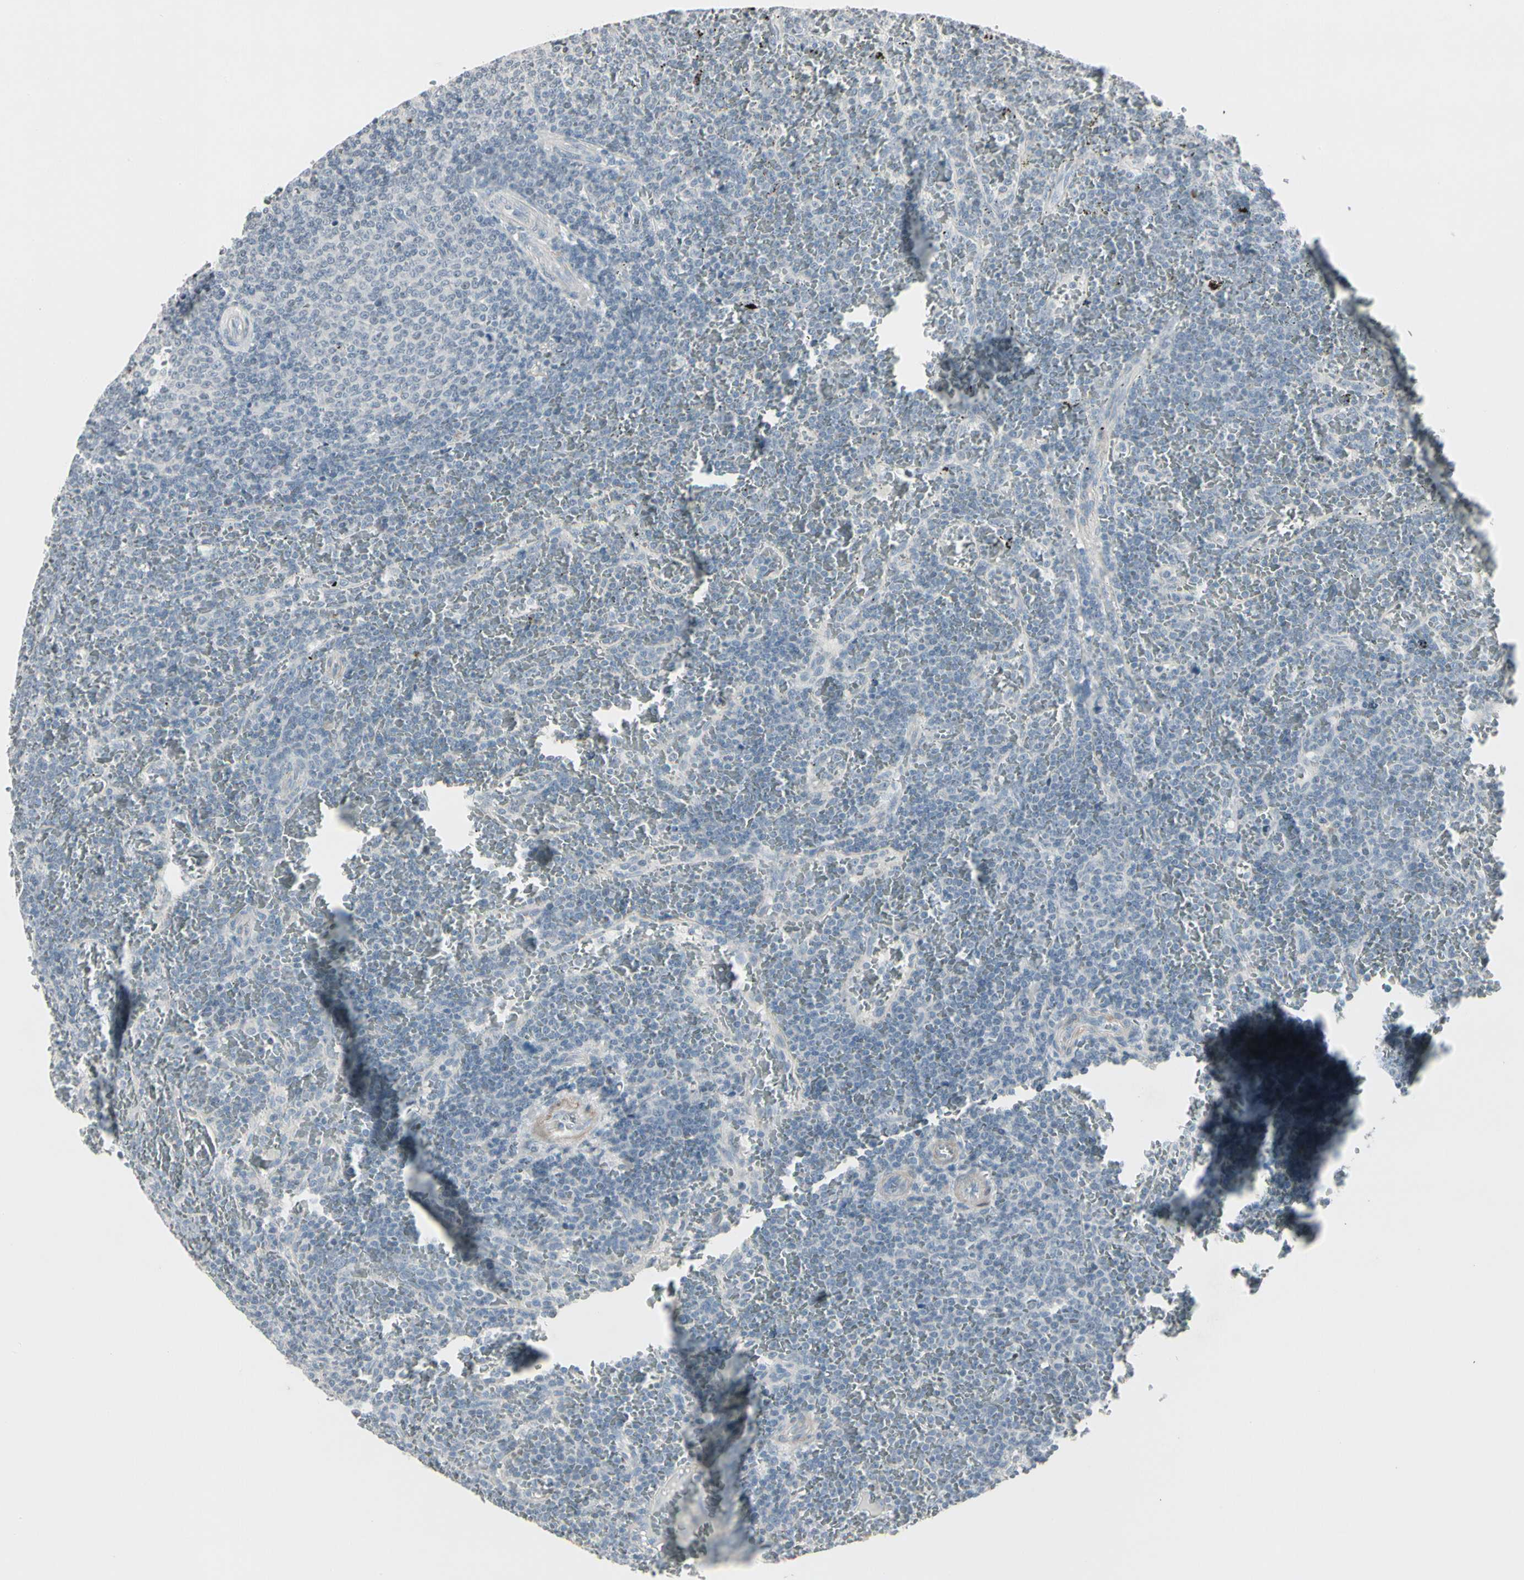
{"staining": {"intensity": "negative", "quantity": "none", "location": "none"}, "tissue": "lymphoma", "cell_type": "Tumor cells", "image_type": "cancer", "snomed": [{"axis": "morphology", "description": "Malignant lymphoma, non-Hodgkin's type, Low grade"}, {"axis": "topography", "description": "Spleen"}], "caption": "IHC of human lymphoma shows no expression in tumor cells. Brightfield microscopy of immunohistochemistry (IHC) stained with DAB (3,3'-diaminobenzidine) (brown) and hematoxylin (blue), captured at high magnification.", "gene": "DMPK", "patient": {"sex": "female", "age": 77}}